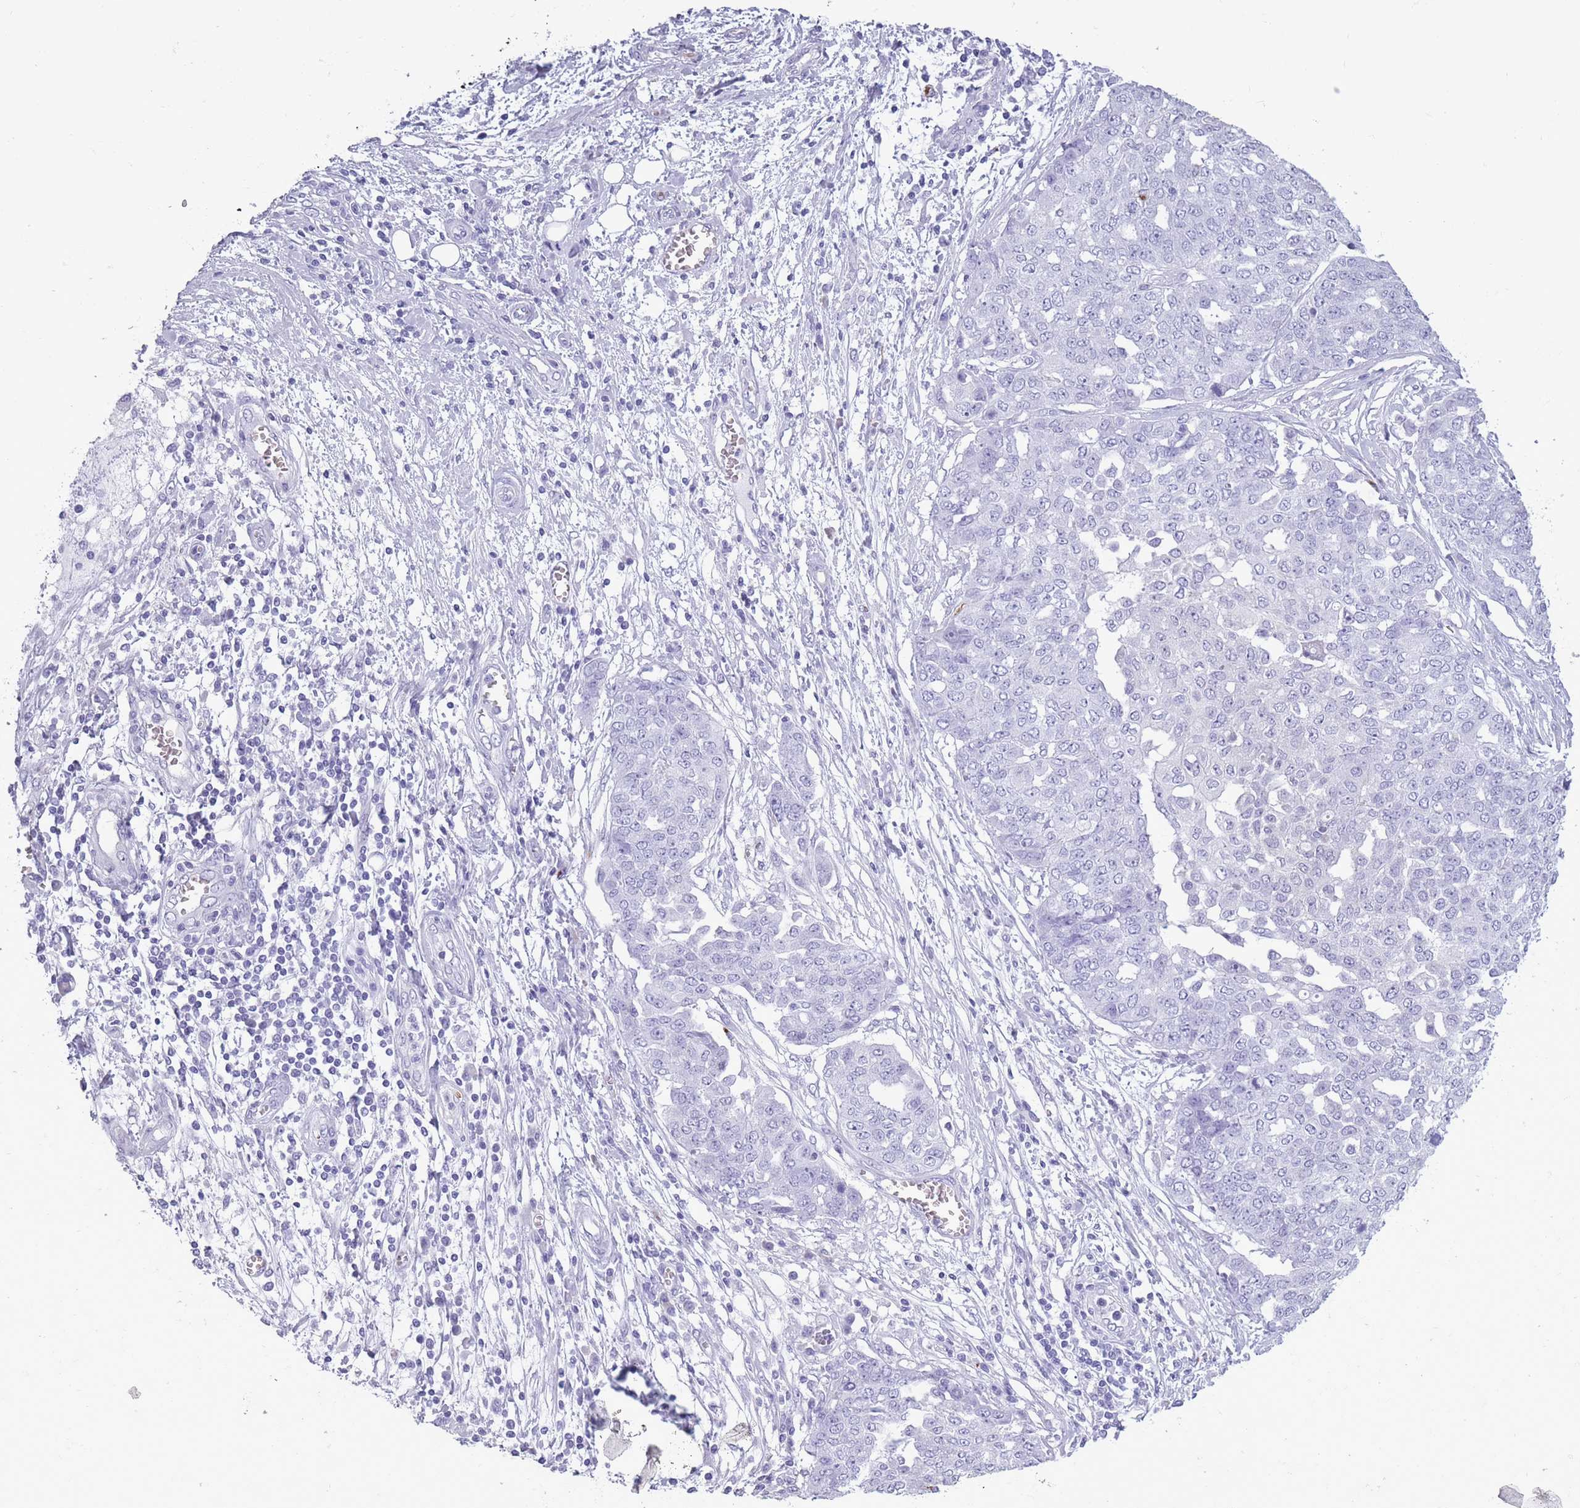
{"staining": {"intensity": "negative", "quantity": "none", "location": "none"}, "tissue": "ovarian cancer", "cell_type": "Tumor cells", "image_type": "cancer", "snomed": [{"axis": "morphology", "description": "Cystadenocarcinoma, serous, NOS"}, {"axis": "topography", "description": "Soft tissue"}, {"axis": "topography", "description": "Ovary"}], "caption": "This is an immunohistochemistry (IHC) image of human serous cystadenocarcinoma (ovarian). There is no expression in tumor cells.", "gene": "OR7C1", "patient": {"sex": "female", "age": 57}}